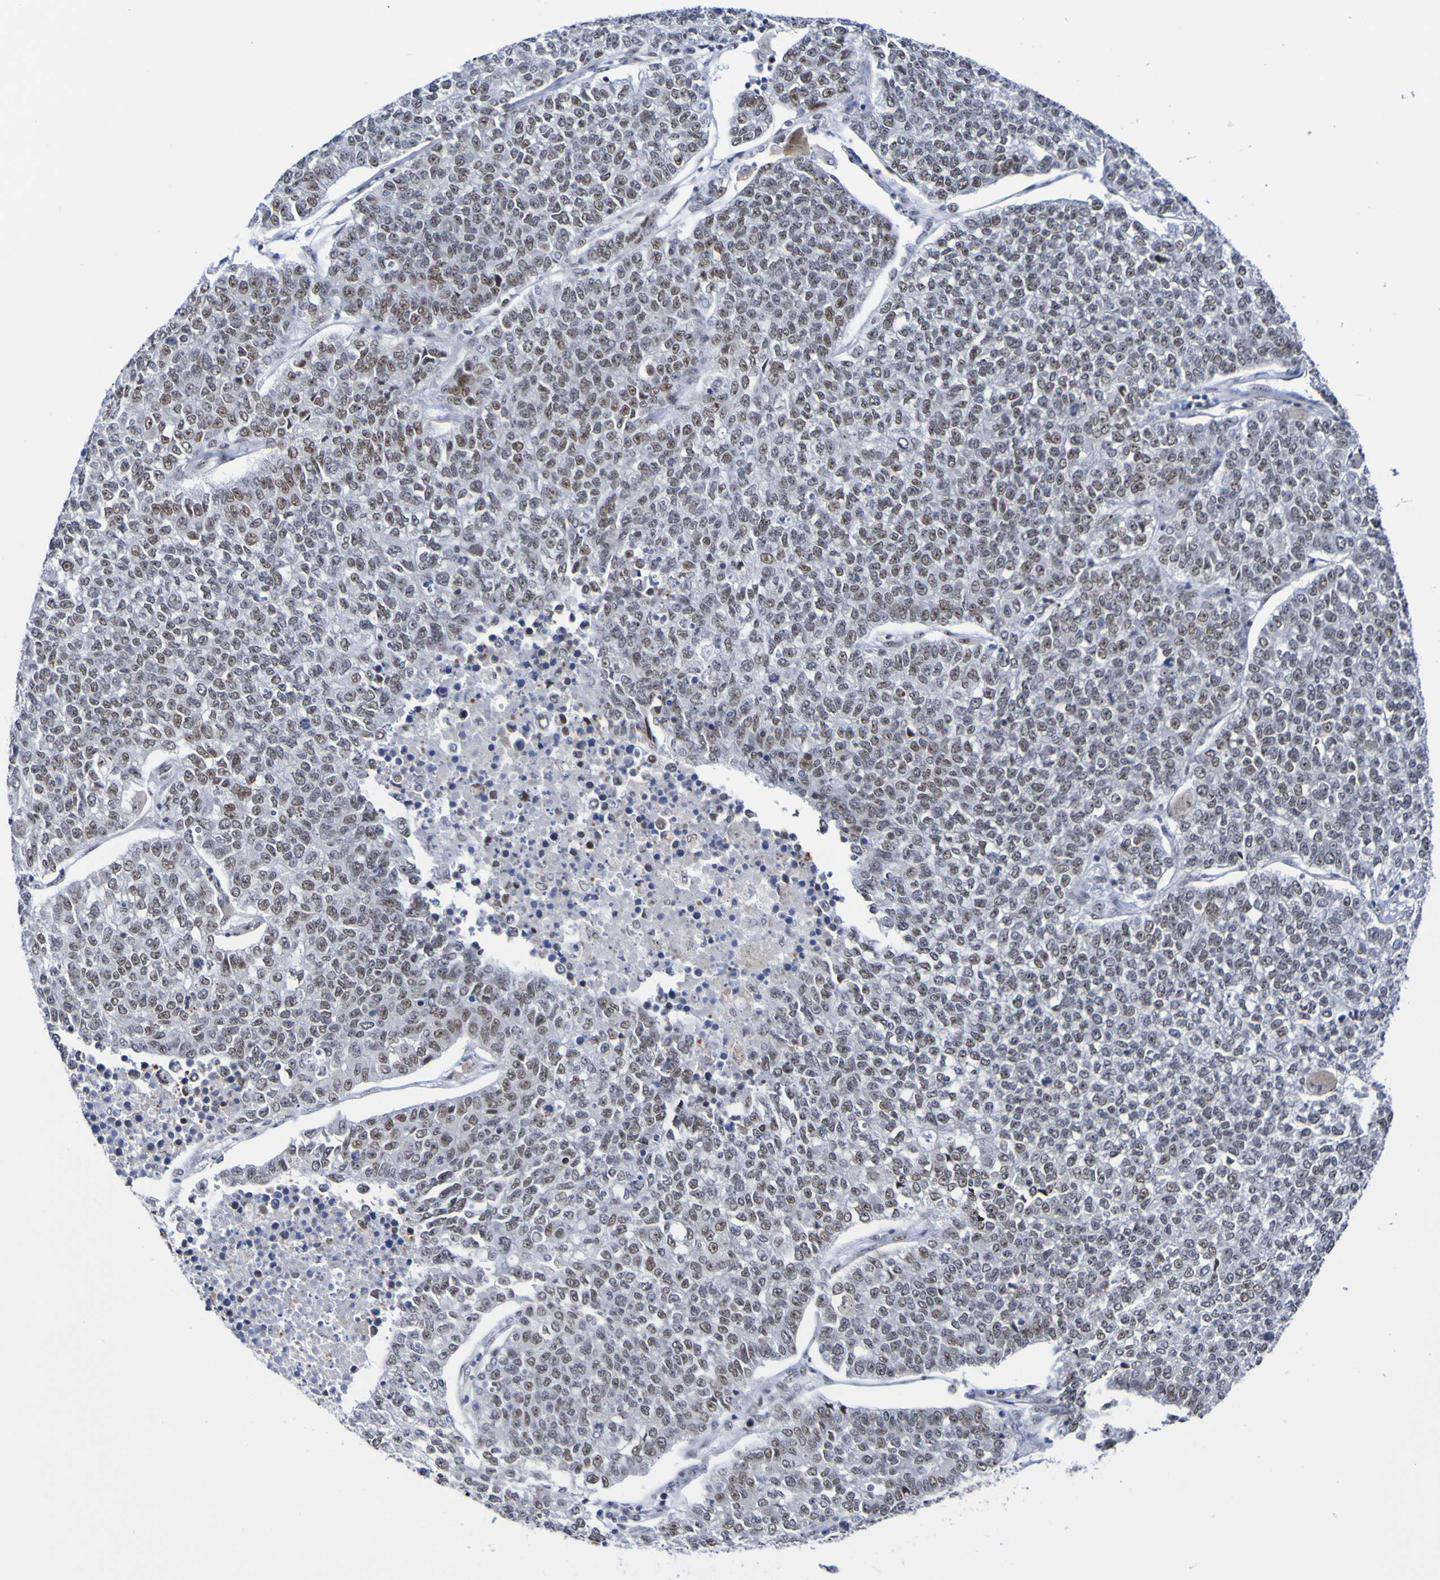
{"staining": {"intensity": "moderate", "quantity": "<25%", "location": "nuclear"}, "tissue": "lung cancer", "cell_type": "Tumor cells", "image_type": "cancer", "snomed": [{"axis": "morphology", "description": "Adenocarcinoma, NOS"}, {"axis": "topography", "description": "Lung"}], "caption": "Adenocarcinoma (lung) stained with a protein marker displays moderate staining in tumor cells.", "gene": "CDC5L", "patient": {"sex": "male", "age": 49}}